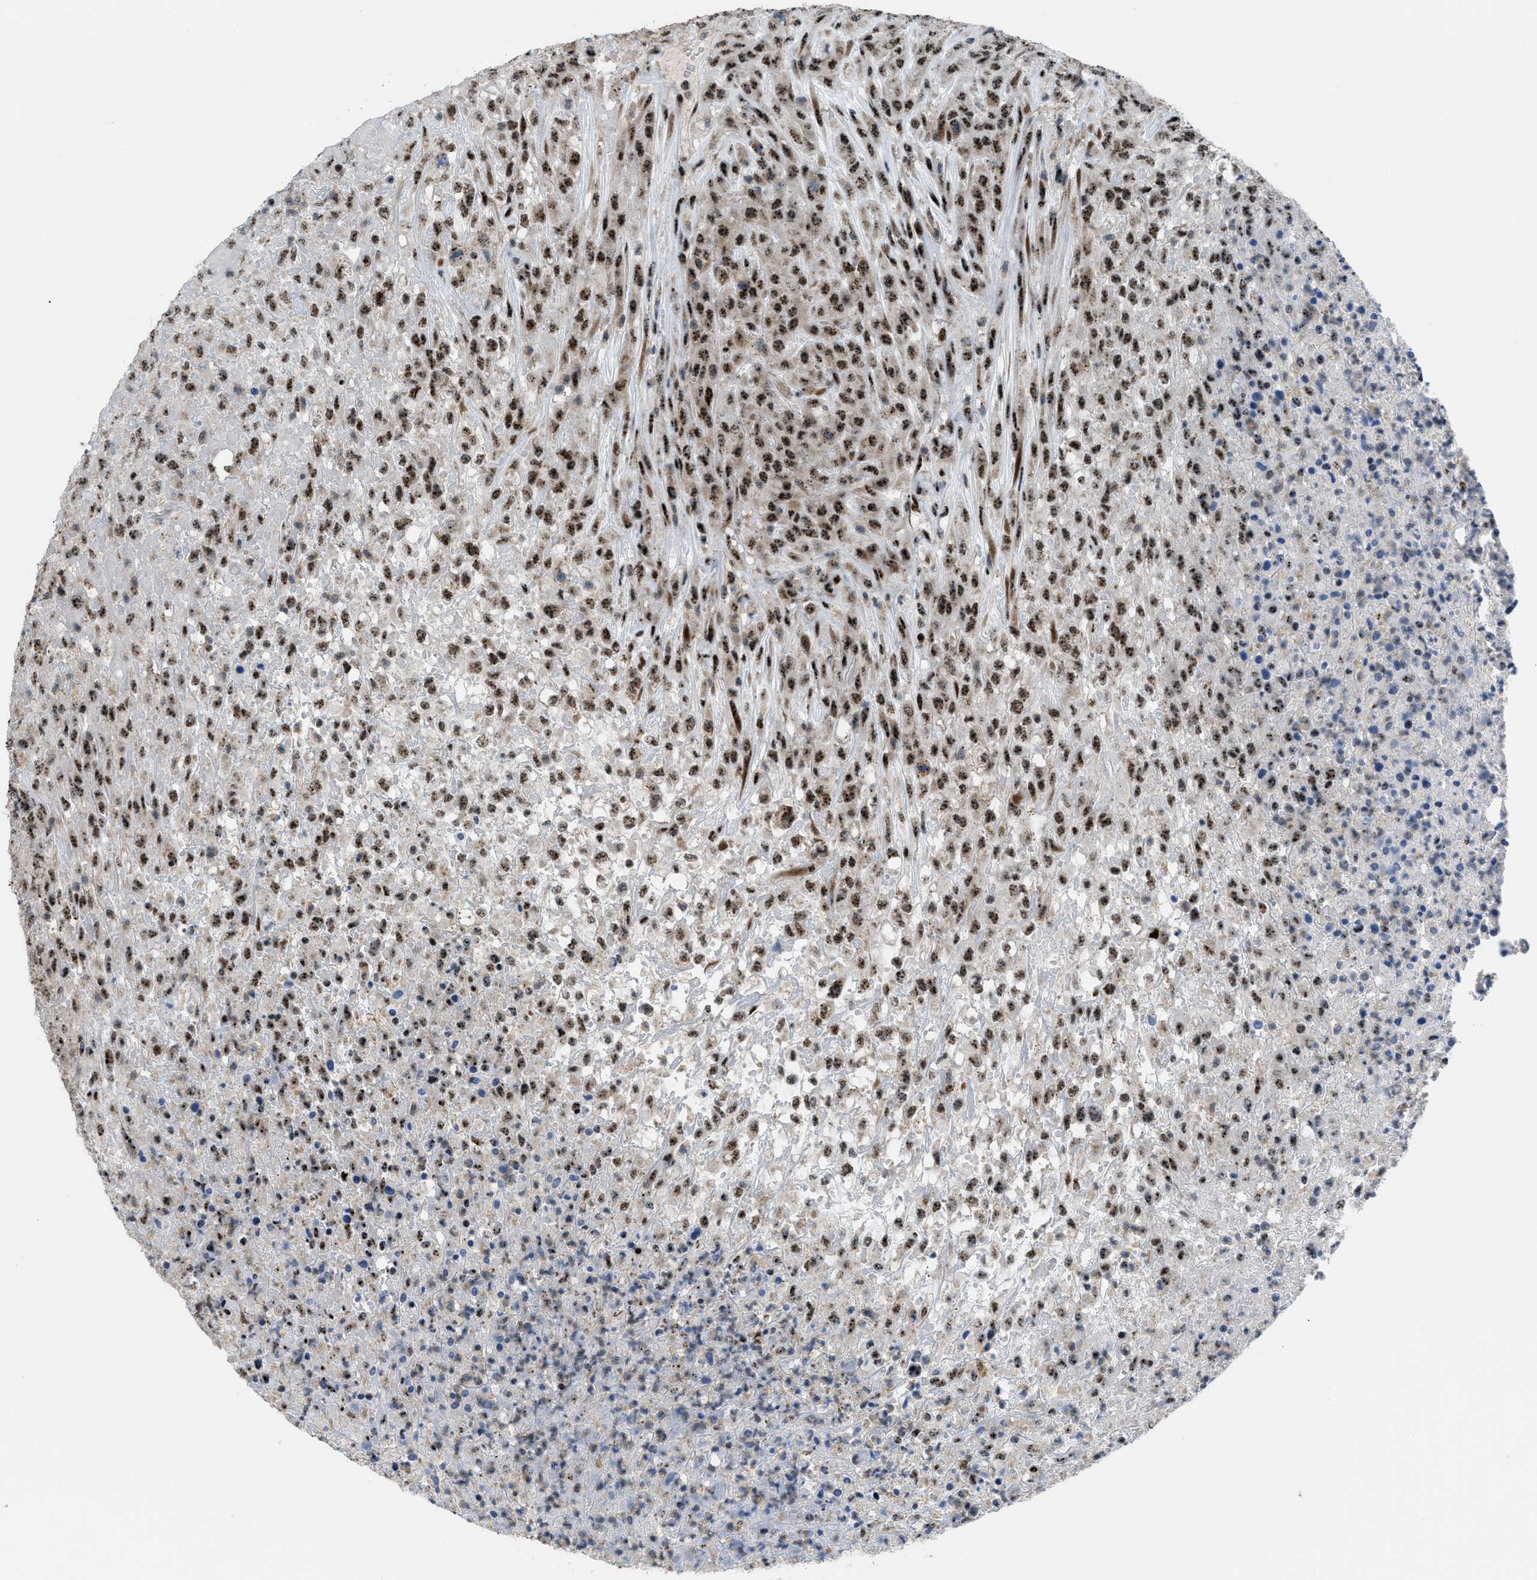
{"staining": {"intensity": "moderate", "quantity": ">75%", "location": "nuclear"}, "tissue": "urothelial cancer", "cell_type": "Tumor cells", "image_type": "cancer", "snomed": [{"axis": "morphology", "description": "Urothelial carcinoma, High grade"}, {"axis": "topography", "description": "Urinary bladder"}], "caption": "This micrograph exhibits IHC staining of human high-grade urothelial carcinoma, with medium moderate nuclear staining in approximately >75% of tumor cells.", "gene": "CDR2", "patient": {"sex": "male", "age": 46}}